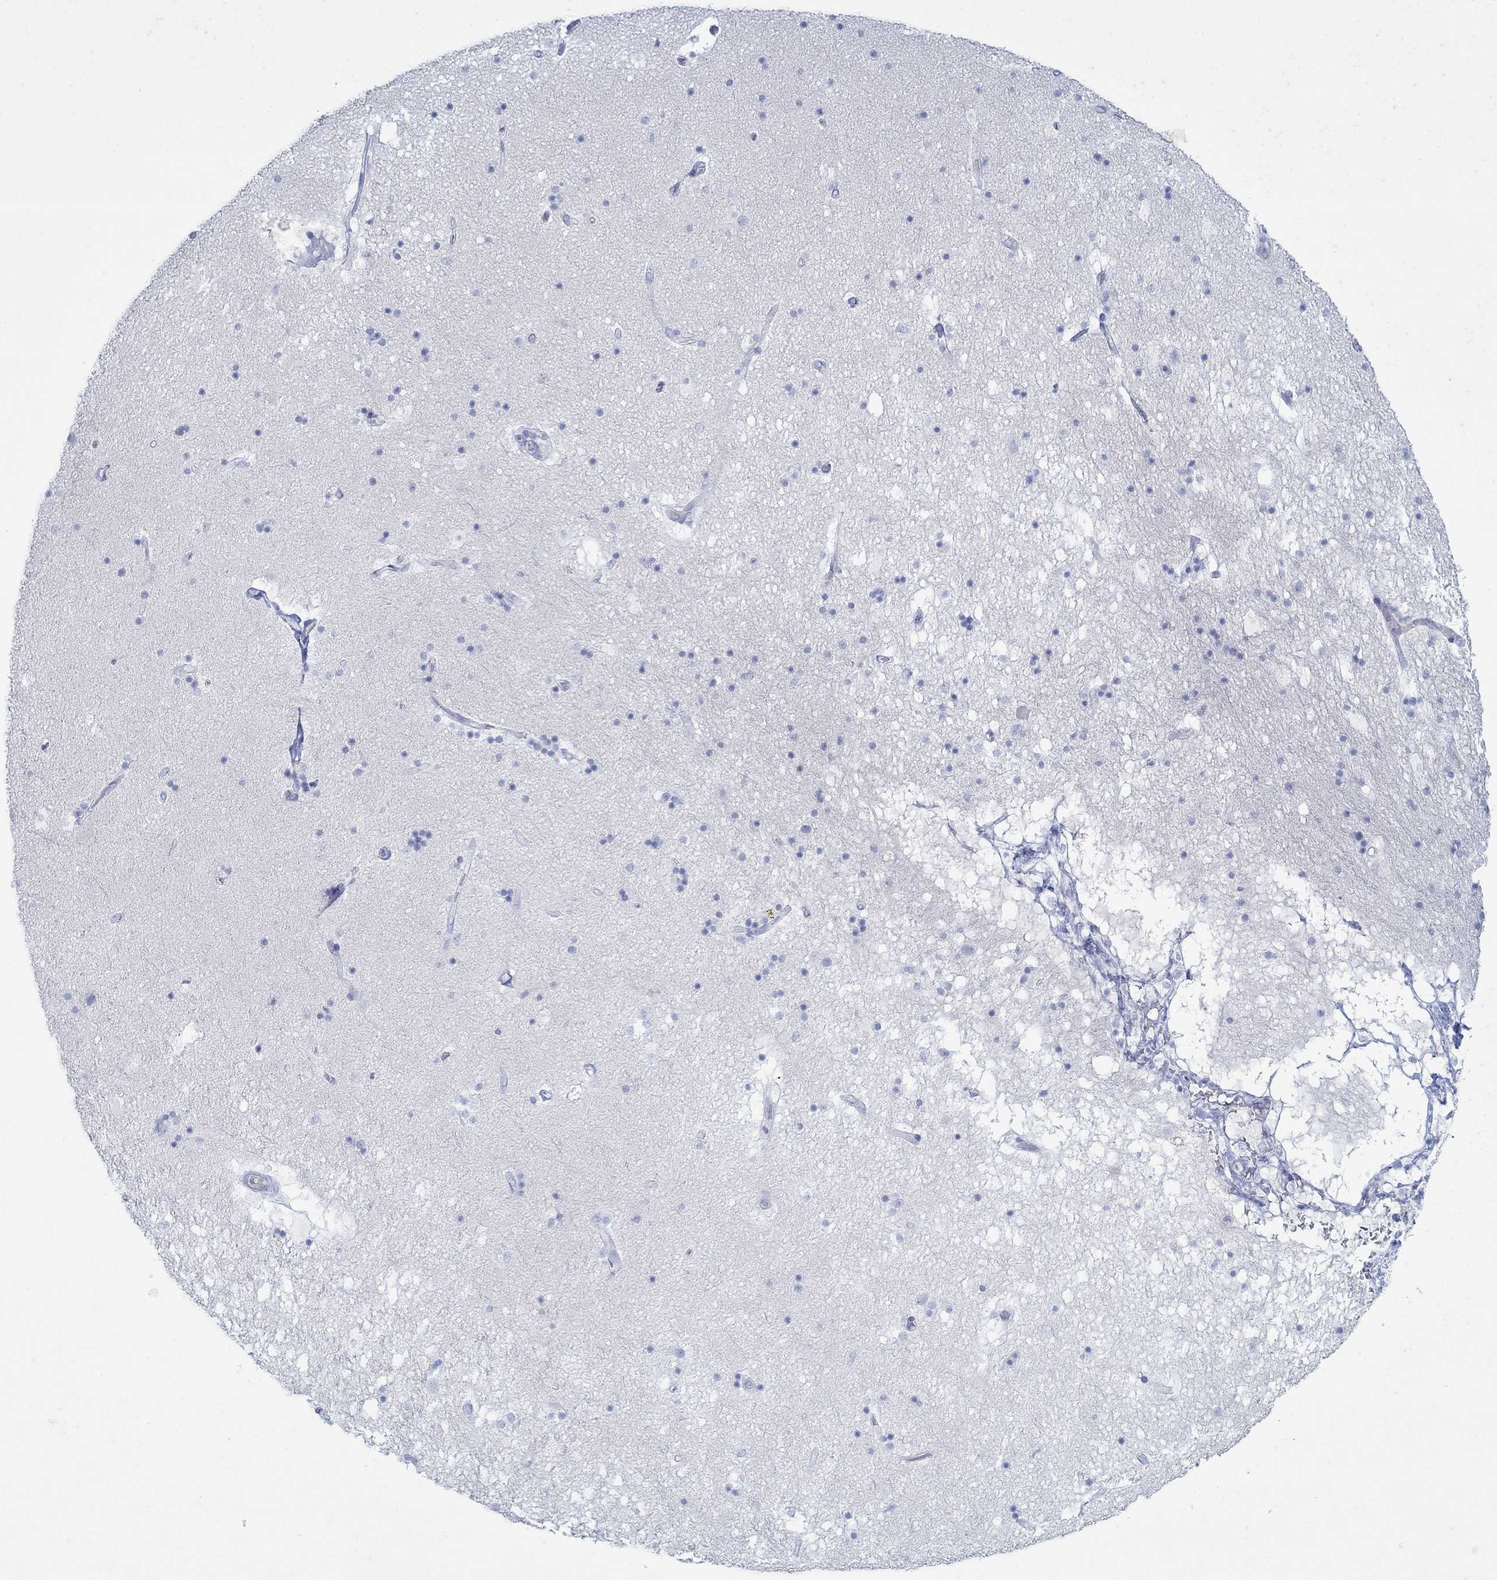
{"staining": {"intensity": "negative", "quantity": "none", "location": "none"}, "tissue": "hippocampus", "cell_type": "Glial cells", "image_type": "normal", "snomed": [{"axis": "morphology", "description": "Normal tissue, NOS"}, {"axis": "topography", "description": "Hippocampus"}], "caption": "Immunohistochemistry (IHC) of unremarkable human hippocampus exhibits no expression in glial cells.", "gene": "PAX9", "patient": {"sex": "male", "age": 51}}